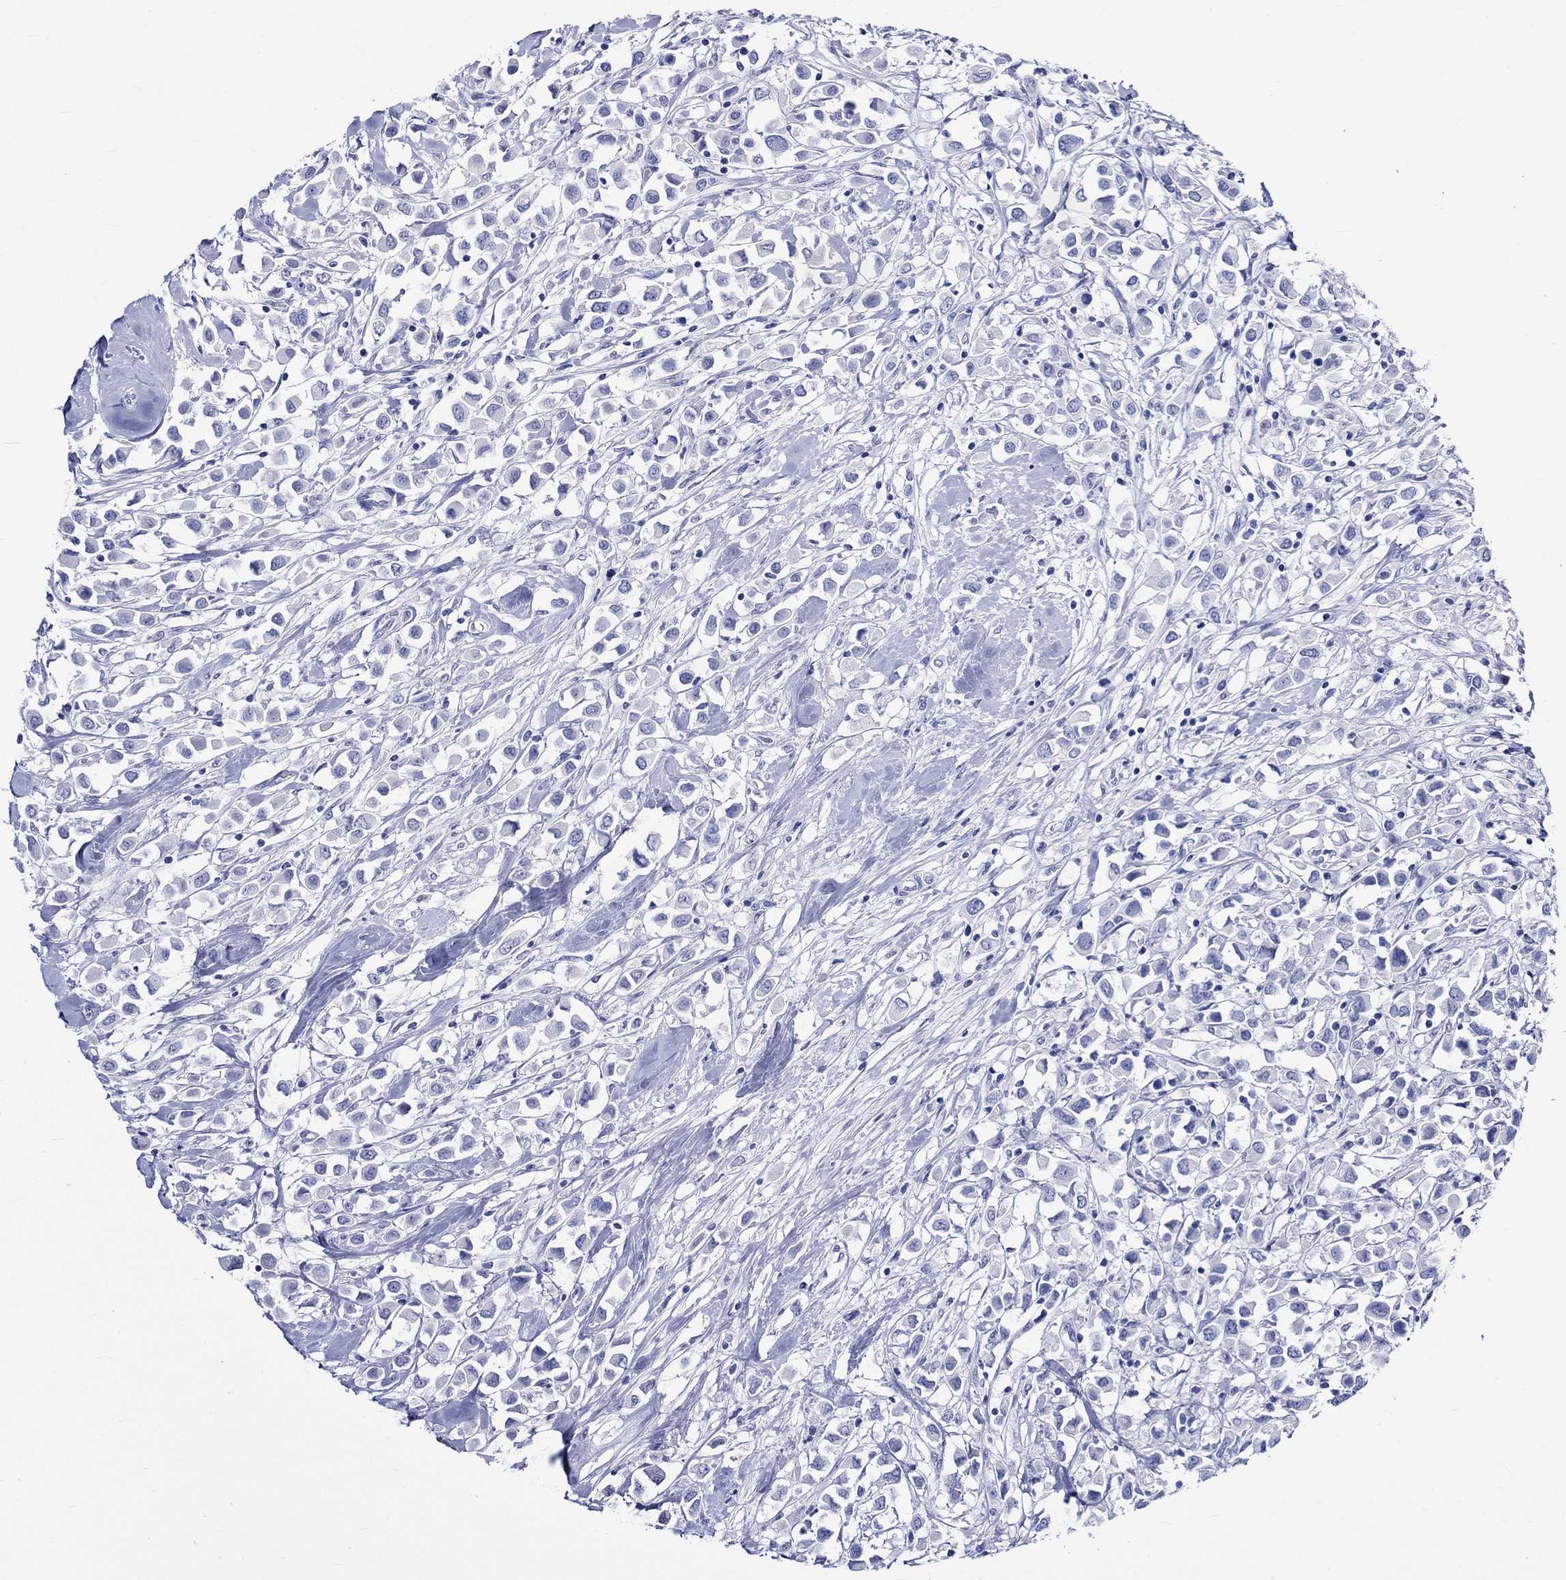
{"staining": {"intensity": "negative", "quantity": "none", "location": "none"}, "tissue": "breast cancer", "cell_type": "Tumor cells", "image_type": "cancer", "snomed": [{"axis": "morphology", "description": "Duct carcinoma"}, {"axis": "topography", "description": "Breast"}], "caption": "There is no significant positivity in tumor cells of infiltrating ductal carcinoma (breast). (DAB immunohistochemistry (IHC) with hematoxylin counter stain).", "gene": "CRYAB", "patient": {"sex": "female", "age": 61}}